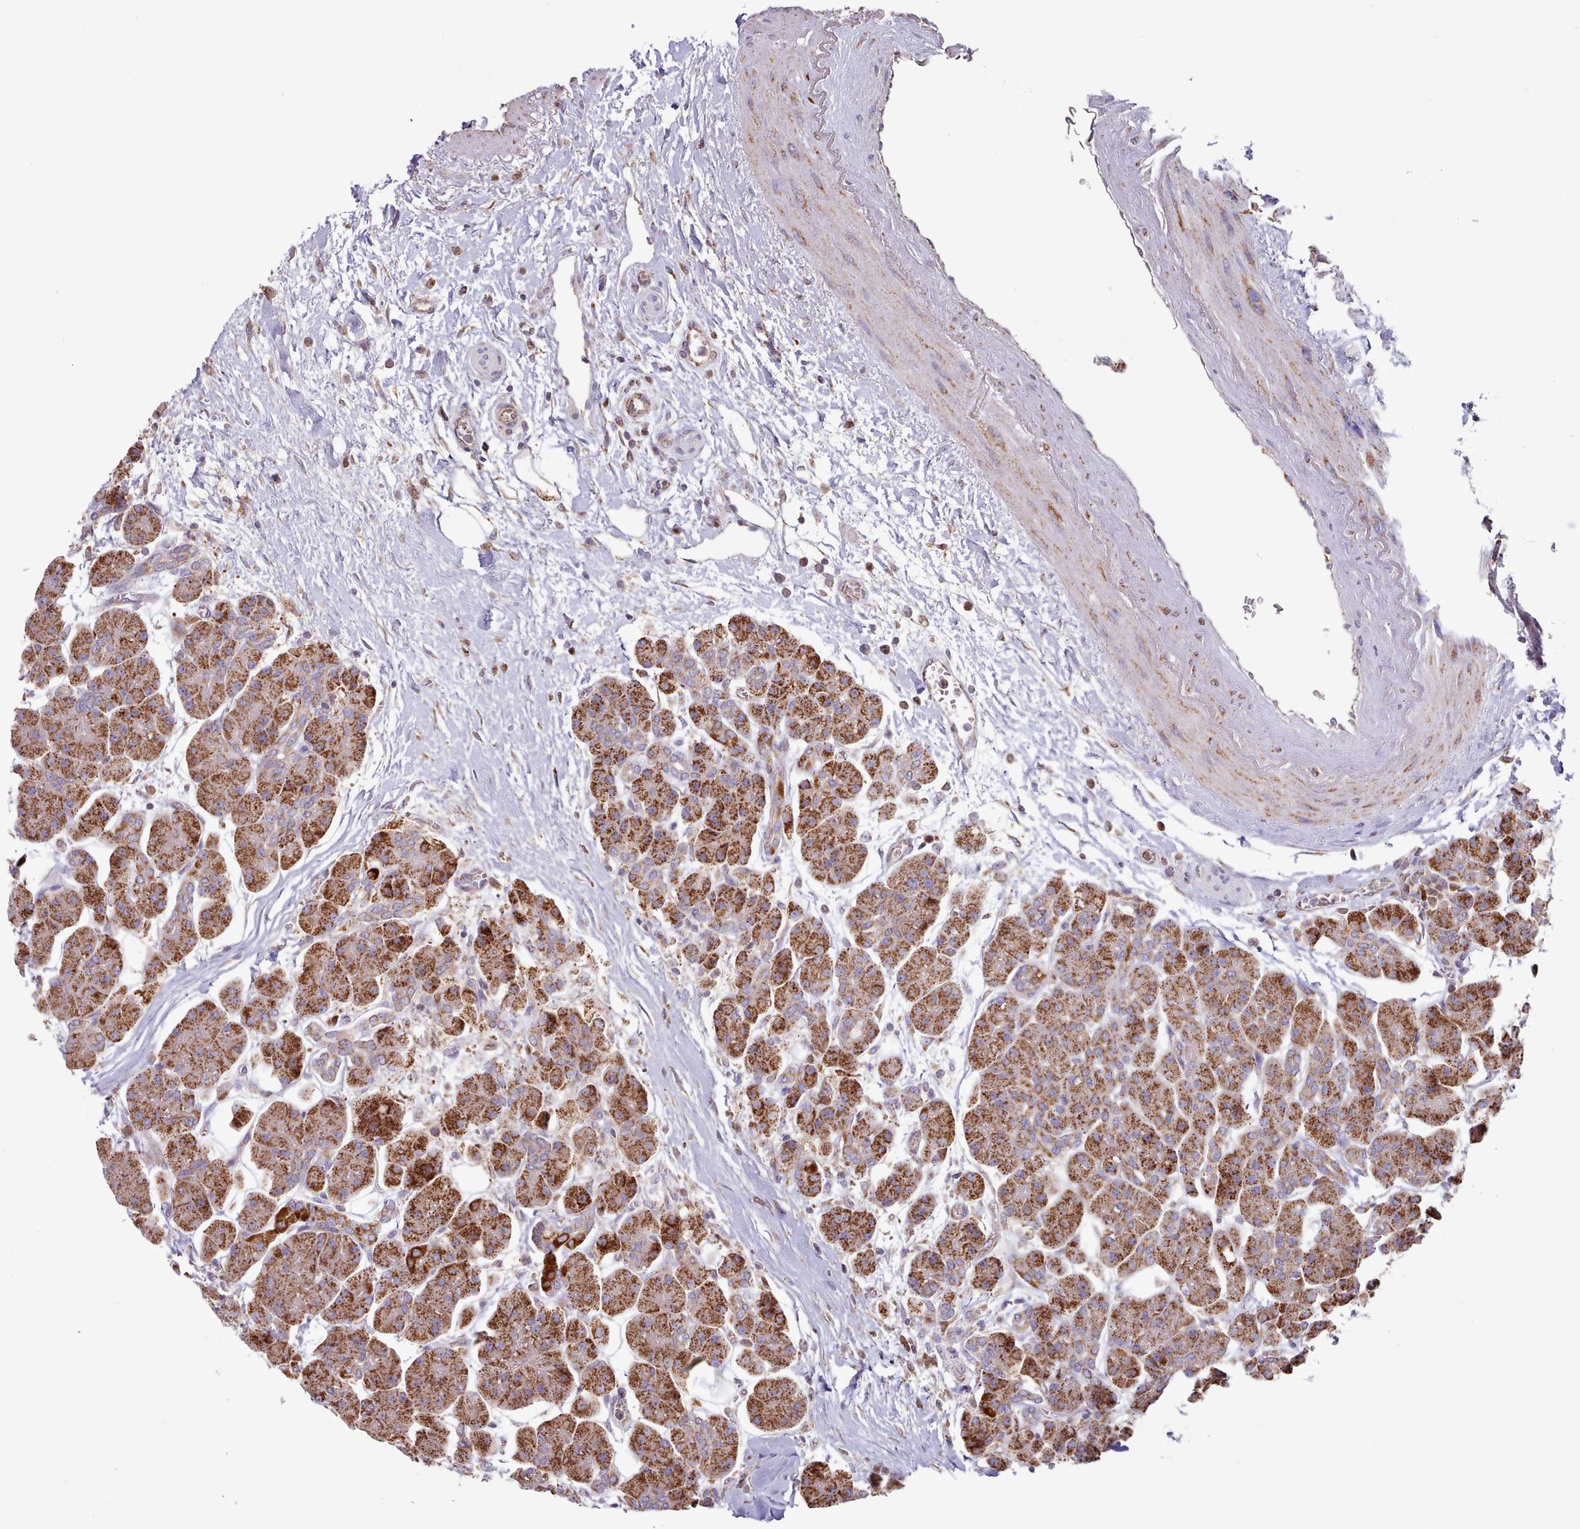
{"staining": {"intensity": "strong", "quantity": ">75%", "location": "cytoplasmic/membranous"}, "tissue": "pancreas", "cell_type": "Exocrine glandular cells", "image_type": "normal", "snomed": [{"axis": "morphology", "description": "Normal tissue, NOS"}, {"axis": "topography", "description": "Pancreas"}], "caption": "Immunohistochemical staining of unremarkable pancreas displays >75% levels of strong cytoplasmic/membranous protein staining in about >75% of exocrine glandular cells.", "gene": "HSDL2", "patient": {"sex": "male", "age": 66}}